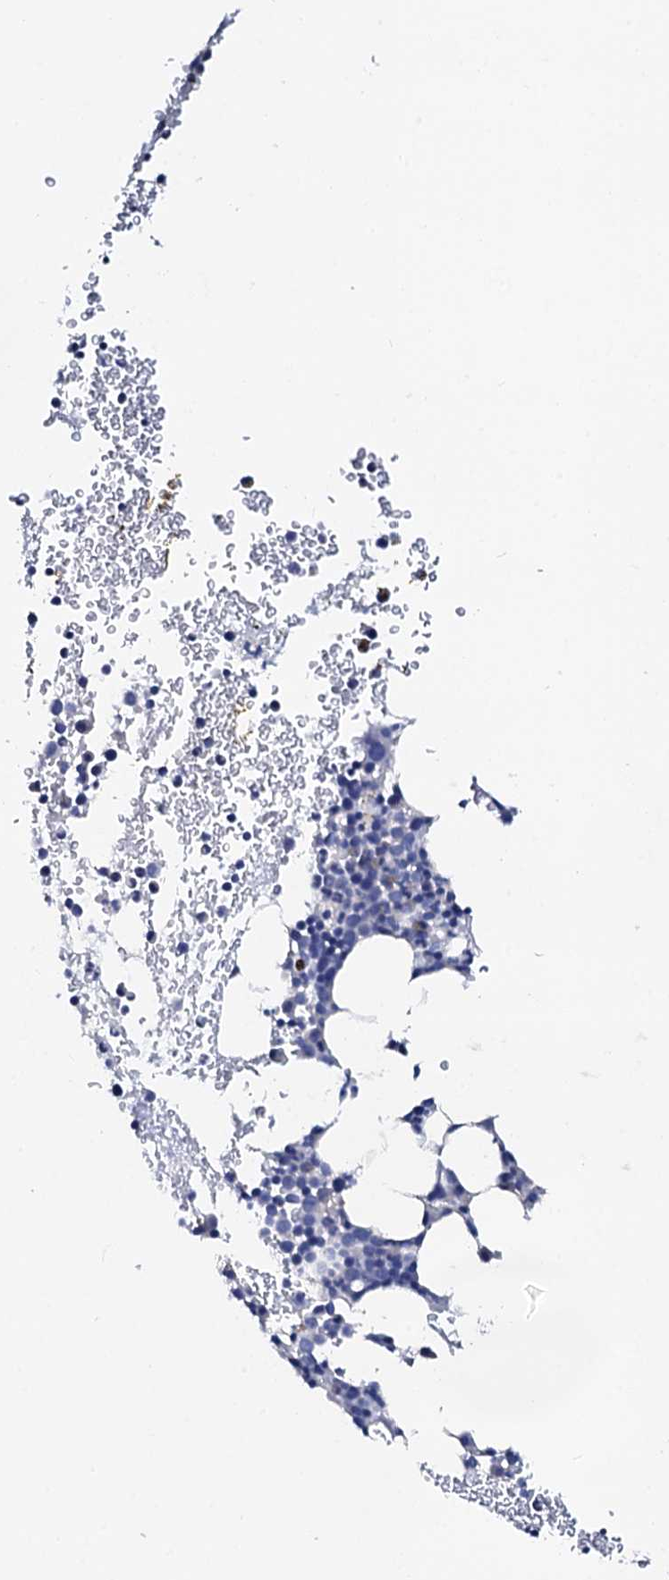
{"staining": {"intensity": "negative", "quantity": "none", "location": "none"}, "tissue": "bone marrow", "cell_type": "Hematopoietic cells", "image_type": "normal", "snomed": [{"axis": "morphology", "description": "Normal tissue, NOS"}, {"axis": "topography", "description": "Bone marrow"}], "caption": "The micrograph displays no significant expression in hematopoietic cells of bone marrow. (DAB immunohistochemistry with hematoxylin counter stain).", "gene": "TRDN", "patient": {"sex": "female", "age": 76}}